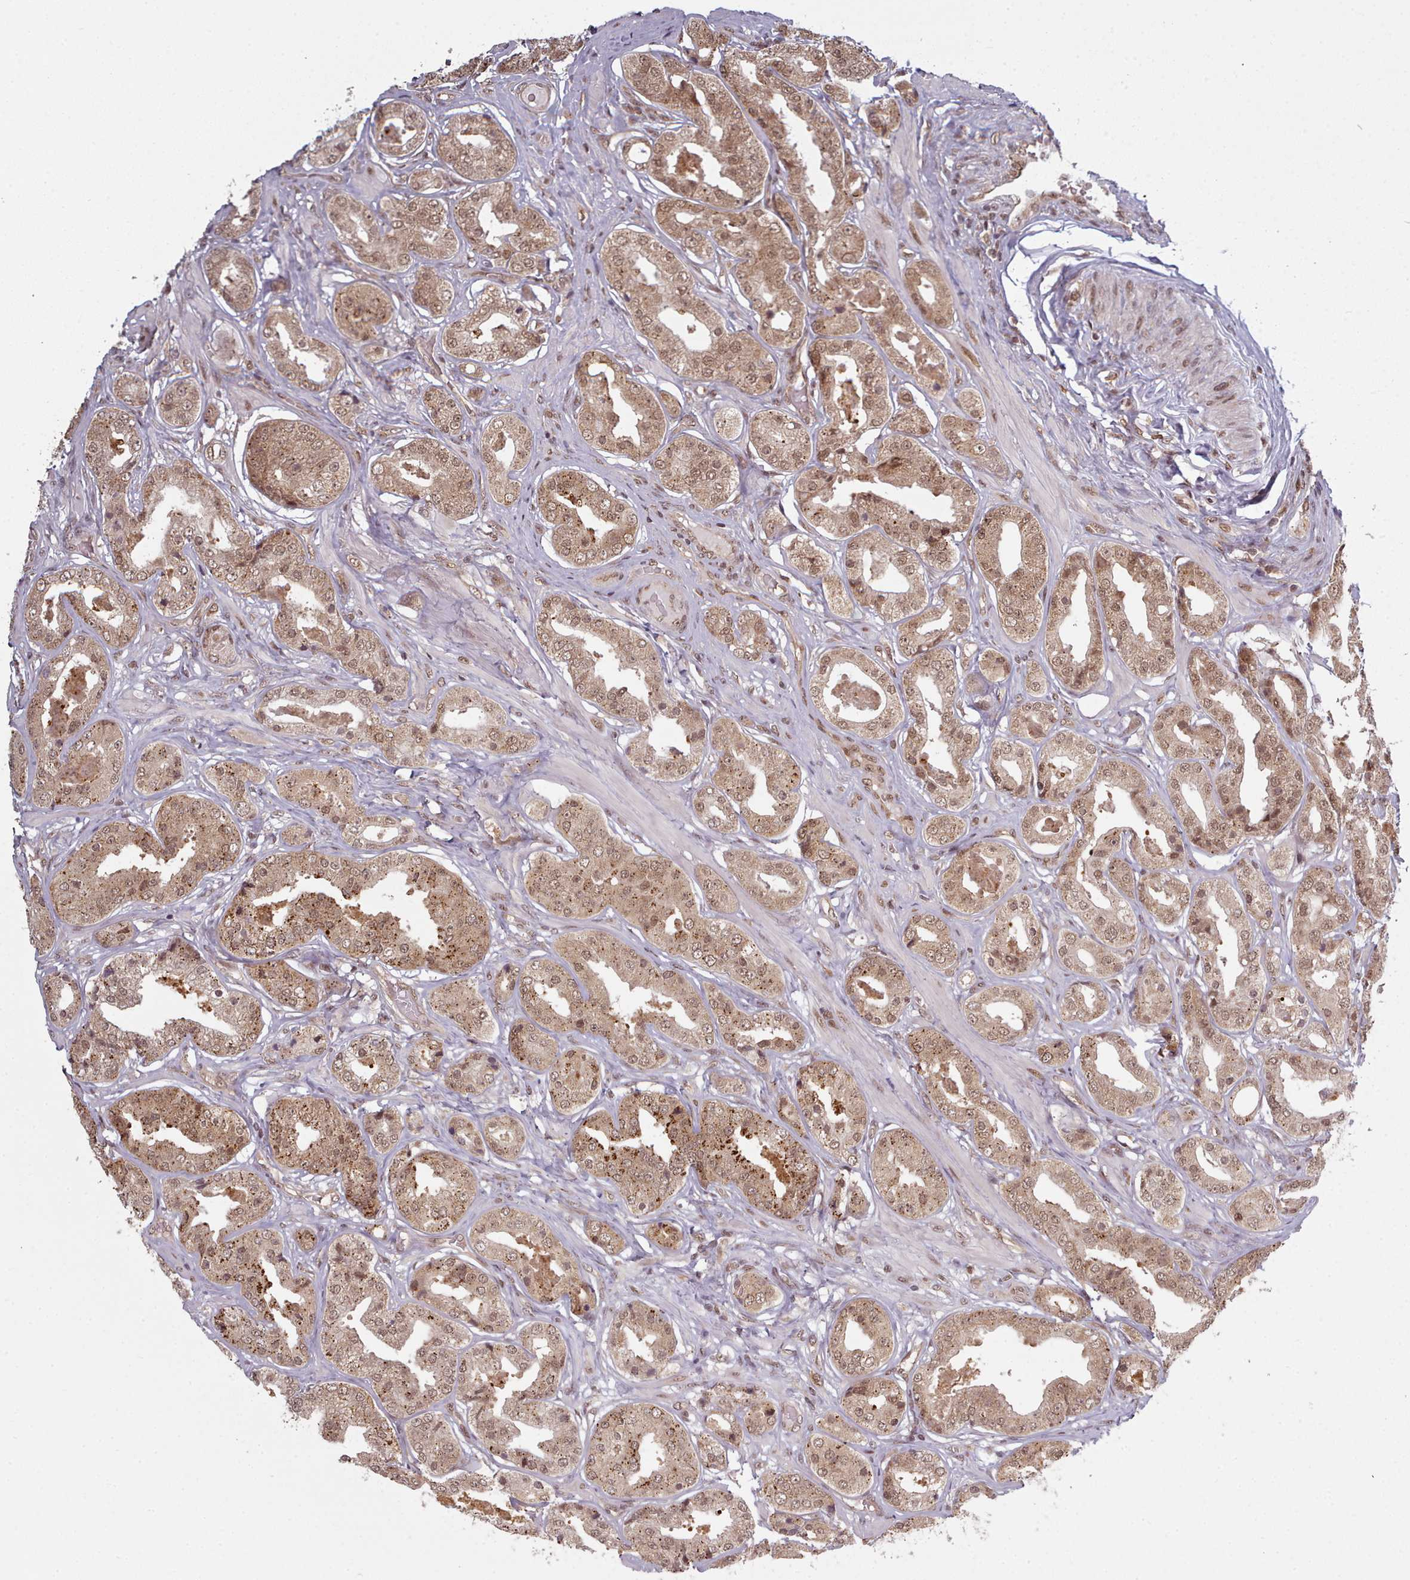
{"staining": {"intensity": "moderate", "quantity": ">75%", "location": "cytoplasmic/membranous,nuclear"}, "tissue": "prostate cancer", "cell_type": "Tumor cells", "image_type": "cancer", "snomed": [{"axis": "morphology", "description": "Adenocarcinoma, High grade"}, {"axis": "topography", "description": "Prostate"}], "caption": "Immunohistochemical staining of human prostate cancer (adenocarcinoma (high-grade)) displays medium levels of moderate cytoplasmic/membranous and nuclear protein staining in about >75% of tumor cells.", "gene": "DHX8", "patient": {"sex": "male", "age": 63}}